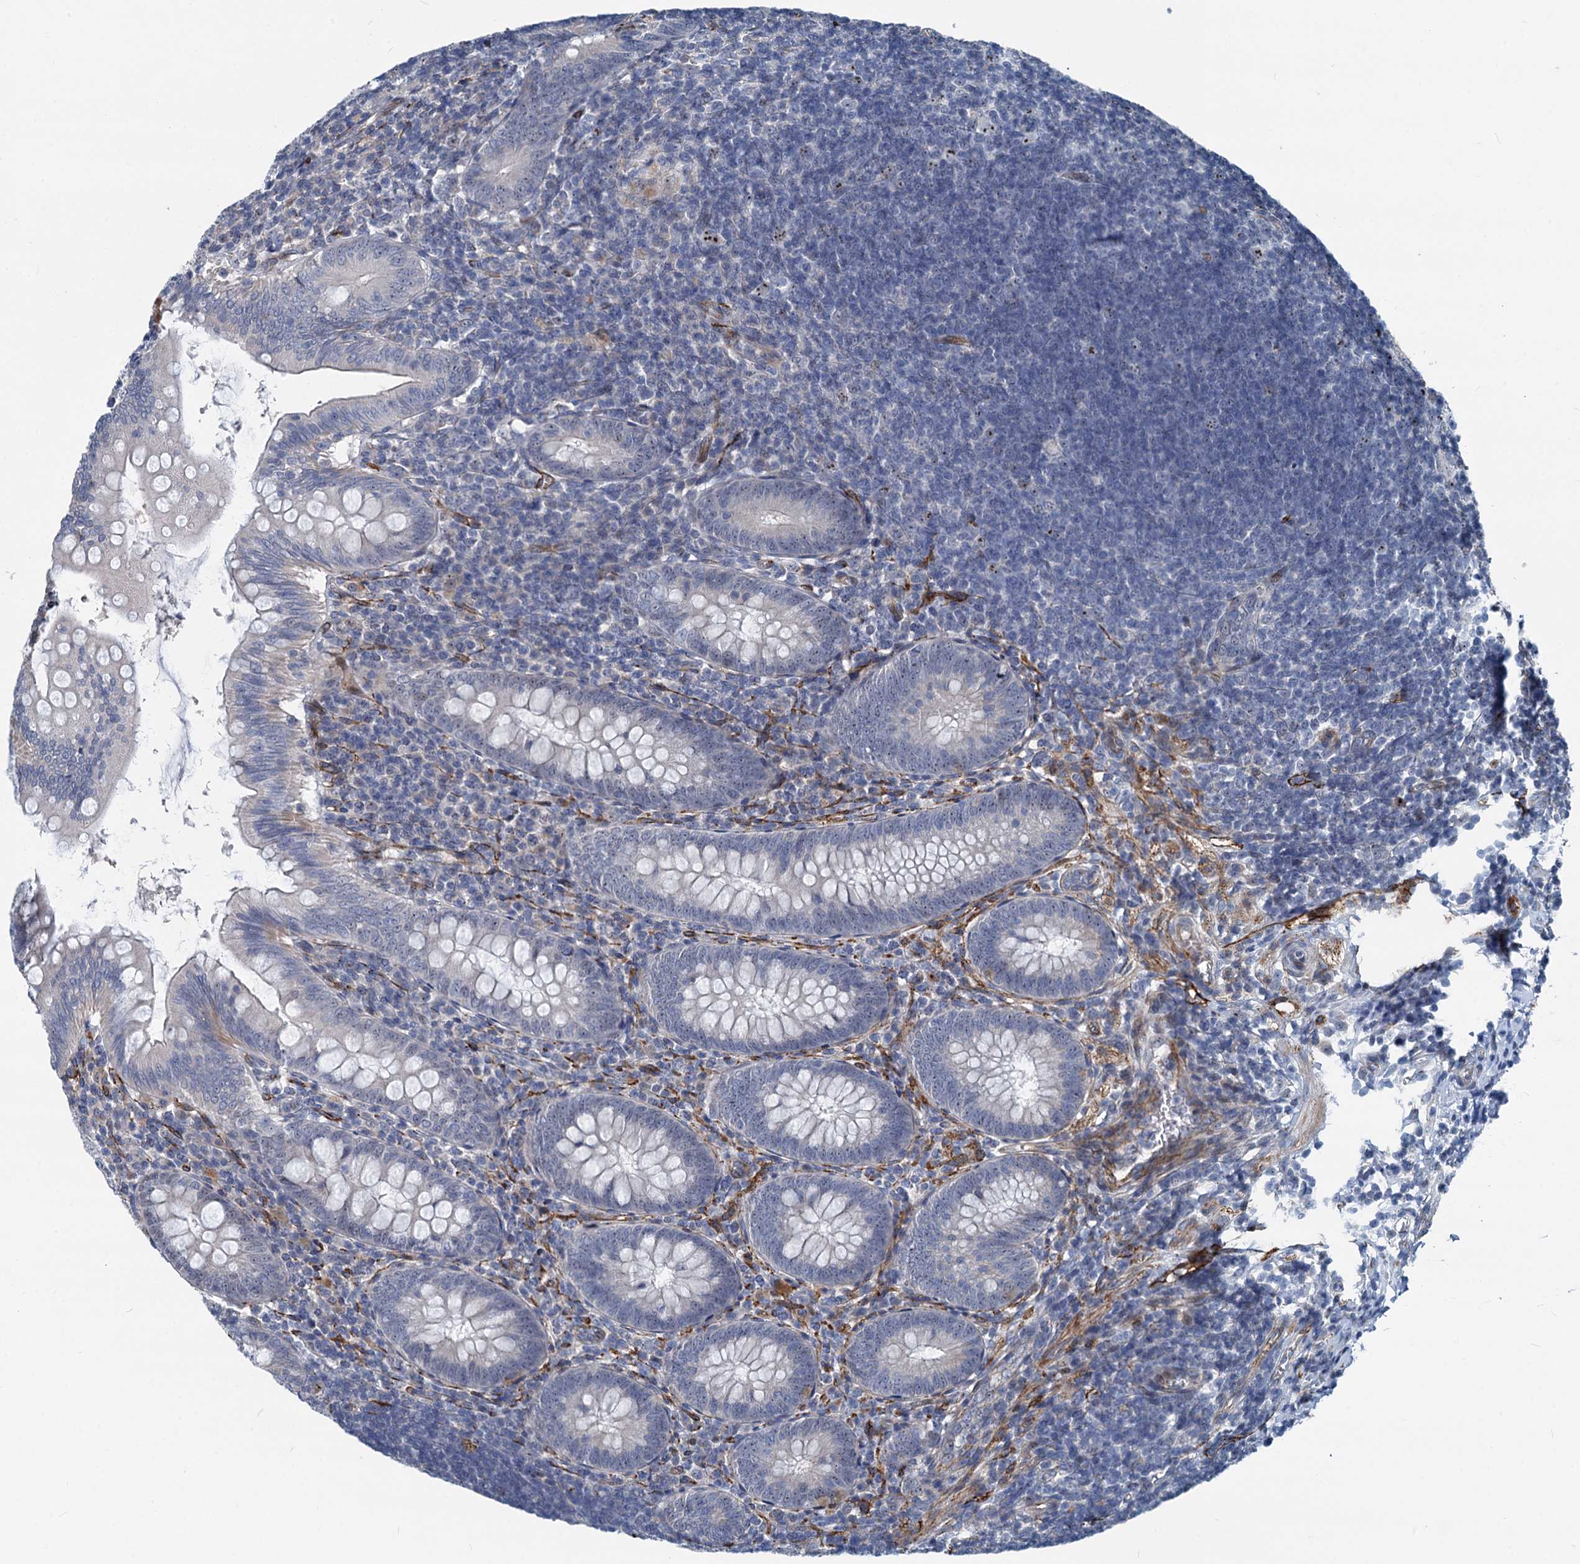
{"staining": {"intensity": "negative", "quantity": "none", "location": "none"}, "tissue": "appendix", "cell_type": "Glandular cells", "image_type": "normal", "snomed": [{"axis": "morphology", "description": "Normal tissue, NOS"}, {"axis": "topography", "description": "Appendix"}], "caption": "Protein analysis of unremarkable appendix exhibits no significant expression in glandular cells.", "gene": "ASXL3", "patient": {"sex": "male", "age": 14}}